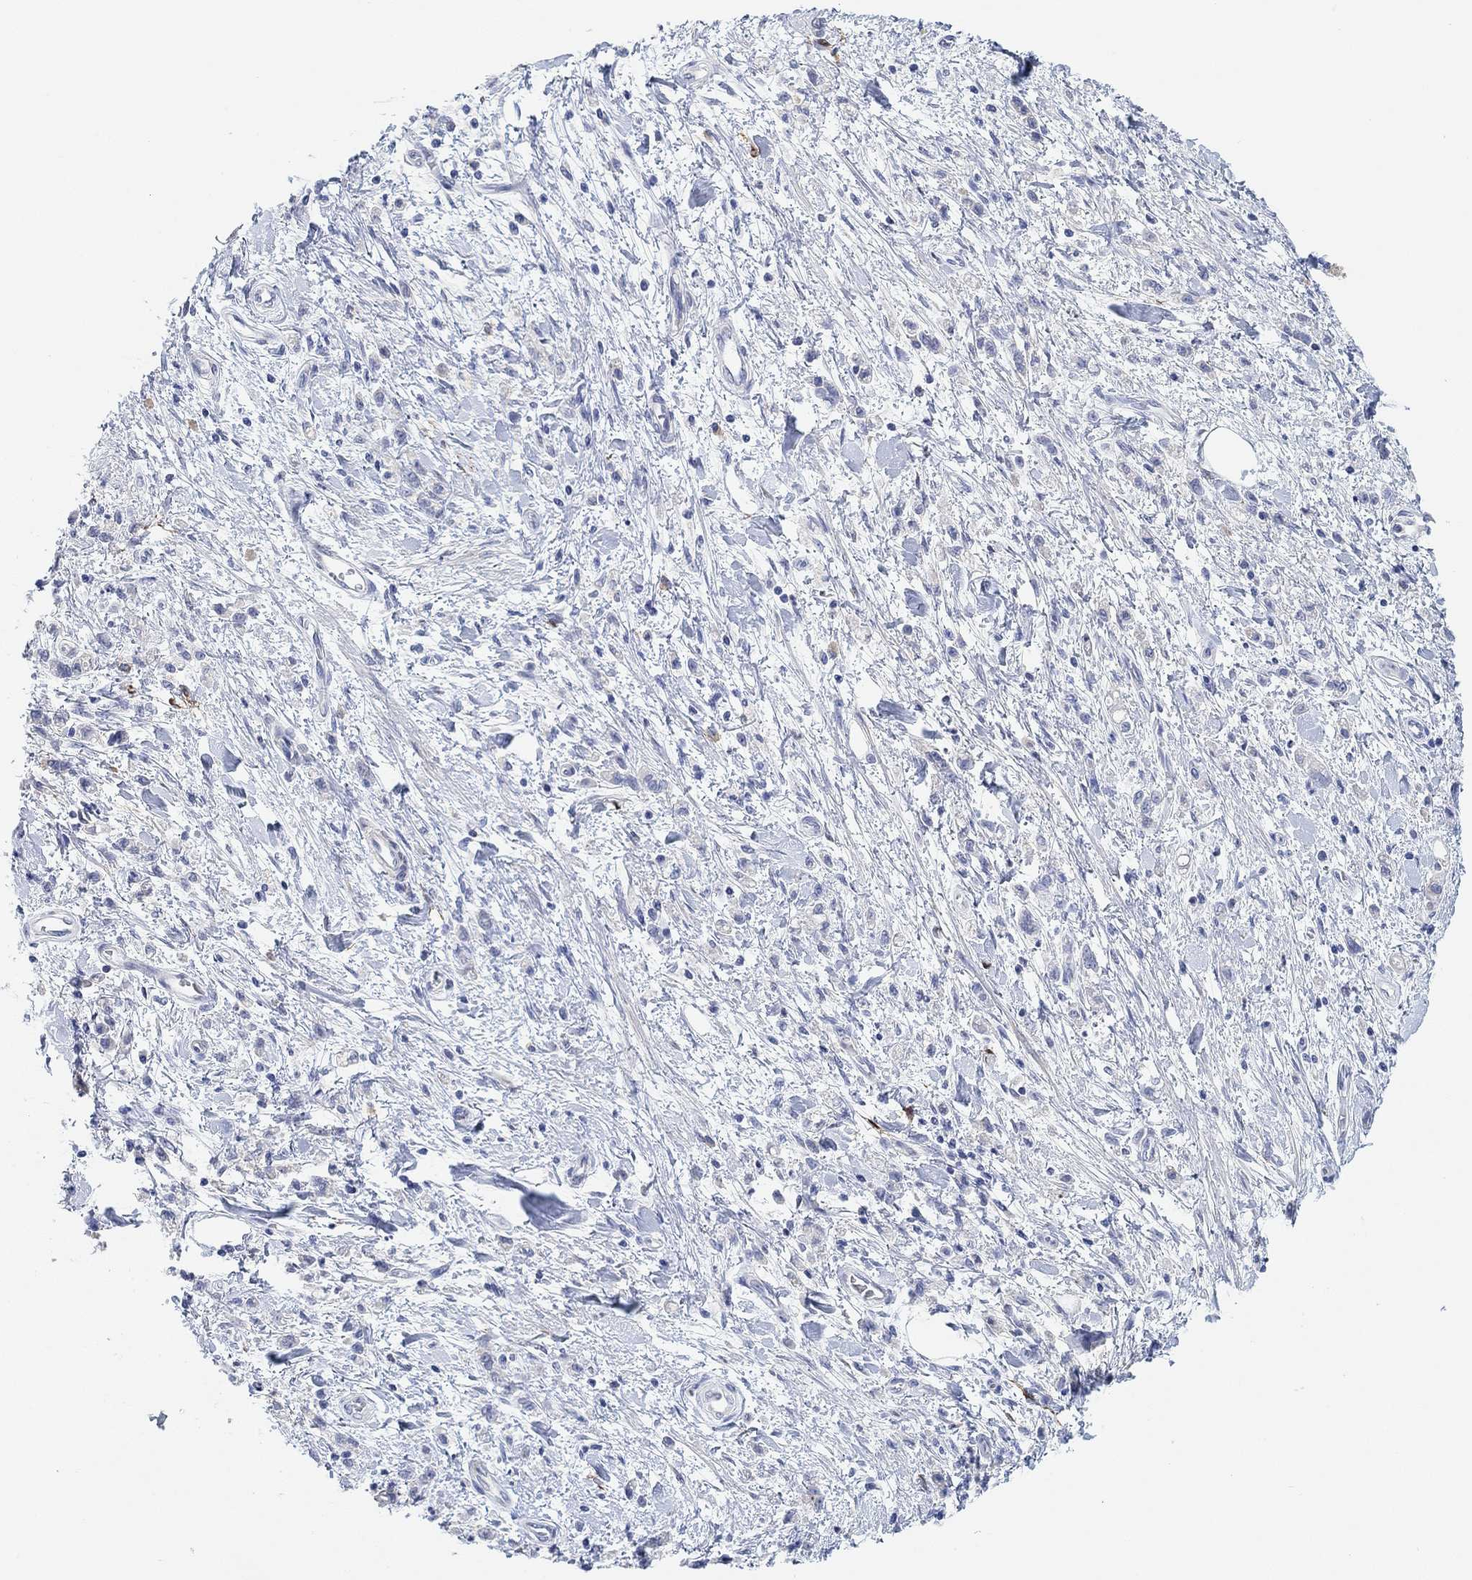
{"staining": {"intensity": "negative", "quantity": "none", "location": "none"}, "tissue": "stomach cancer", "cell_type": "Tumor cells", "image_type": "cancer", "snomed": [{"axis": "morphology", "description": "Adenocarcinoma, NOS"}, {"axis": "topography", "description": "Stomach"}], "caption": "Tumor cells are negative for brown protein staining in stomach adenocarcinoma.", "gene": "VAT1L", "patient": {"sex": "male", "age": 77}}